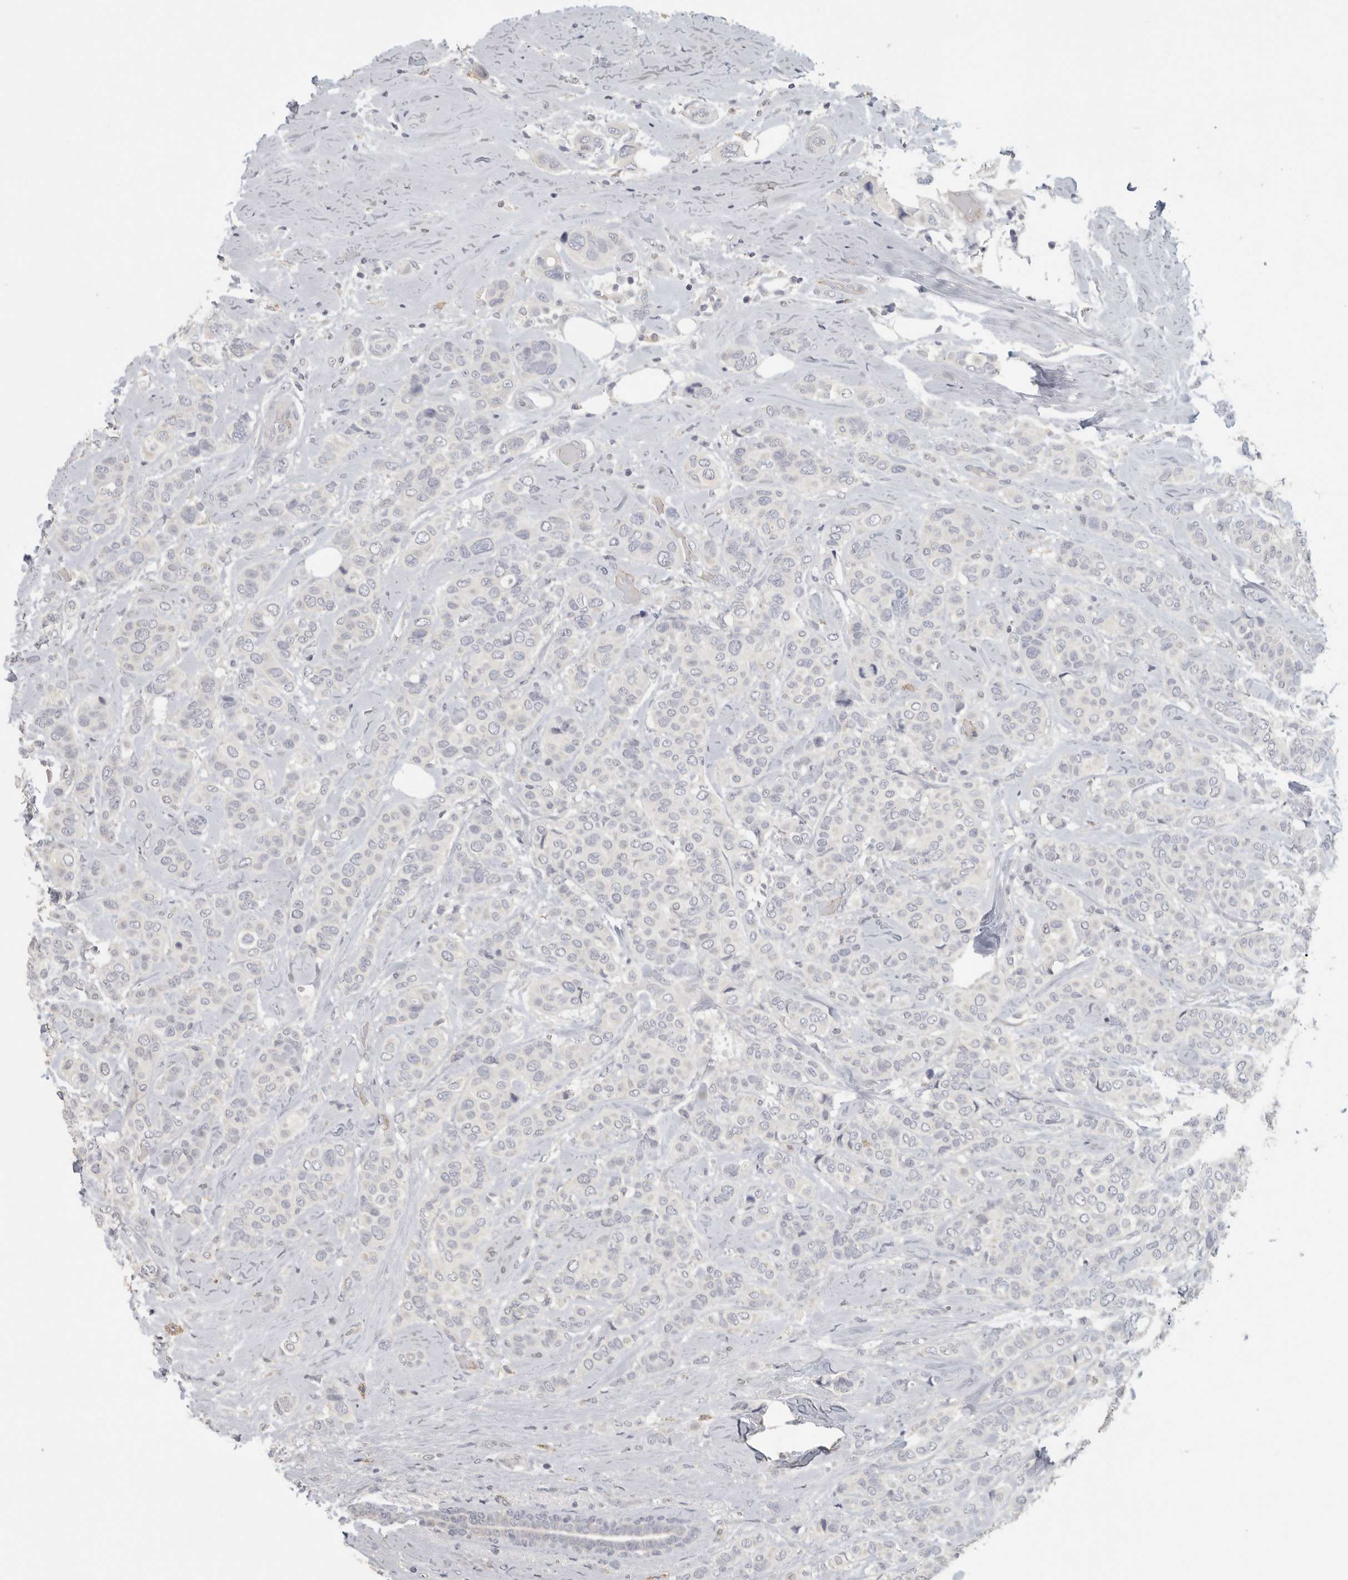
{"staining": {"intensity": "negative", "quantity": "none", "location": "none"}, "tissue": "breast cancer", "cell_type": "Tumor cells", "image_type": "cancer", "snomed": [{"axis": "morphology", "description": "Lobular carcinoma"}, {"axis": "topography", "description": "Breast"}], "caption": "The photomicrograph shows no significant positivity in tumor cells of breast cancer. Brightfield microscopy of immunohistochemistry stained with DAB (brown) and hematoxylin (blue), captured at high magnification.", "gene": "DNAJC11", "patient": {"sex": "female", "age": 51}}